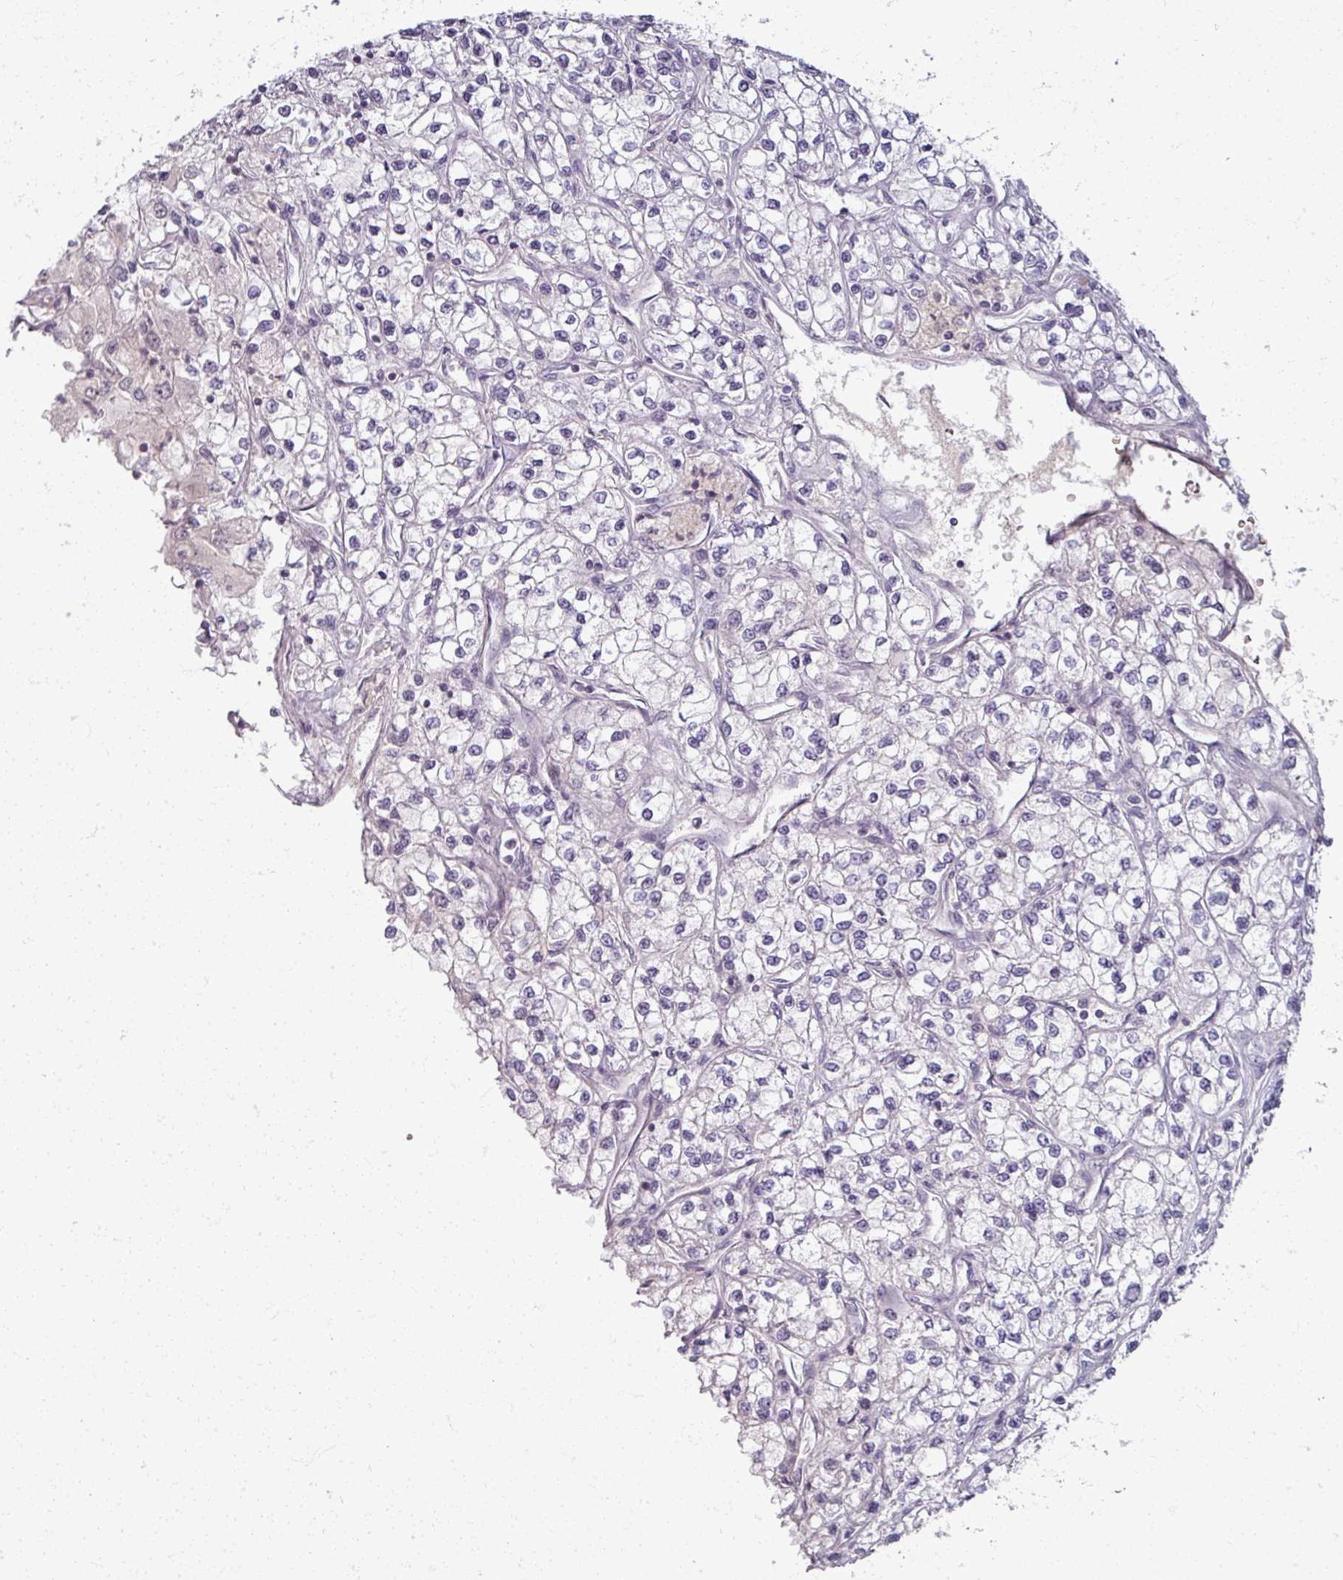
{"staining": {"intensity": "negative", "quantity": "none", "location": "none"}, "tissue": "renal cancer", "cell_type": "Tumor cells", "image_type": "cancer", "snomed": [{"axis": "morphology", "description": "Adenocarcinoma, NOS"}, {"axis": "topography", "description": "Kidney"}], "caption": "Immunohistochemistry histopathology image of neoplastic tissue: renal cancer (adenocarcinoma) stained with DAB reveals no significant protein positivity in tumor cells.", "gene": "TTLL7", "patient": {"sex": "male", "age": 80}}